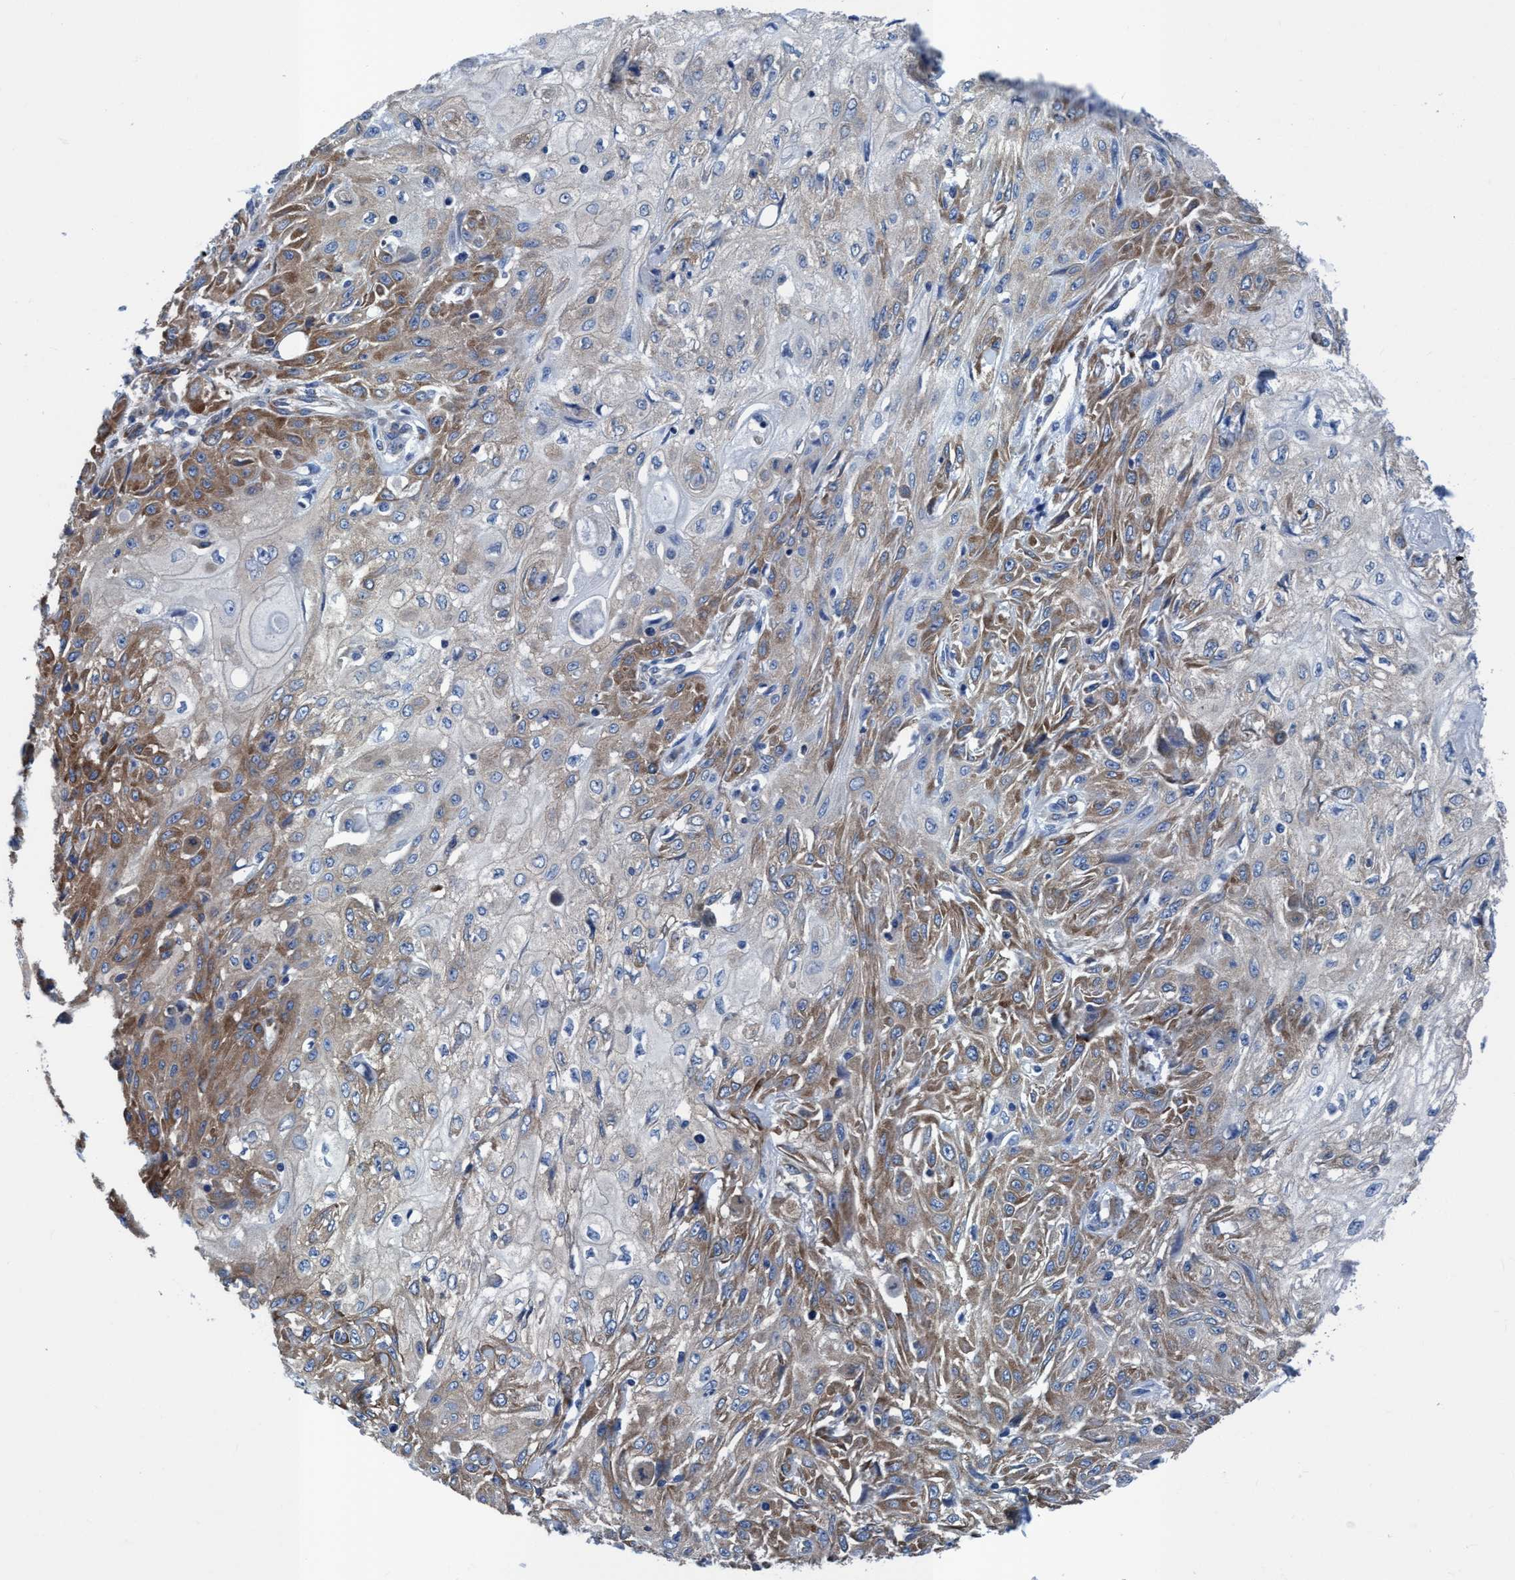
{"staining": {"intensity": "moderate", "quantity": "25%-75%", "location": "cytoplasmic/membranous"}, "tissue": "skin cancer", "cell_type": "Tumor cells", "image_type": "cancer", "snomed": [{"axis": "morphology", "description": "Squamous cell carcinoma, NOS"}, {"axis": "morphology", "description": "Squamous cell carcinoma, metastatic, NOS"}, {"axis": "topography", "description": "Skin"}, {"axis": "topography", "description": "Lymph node"}], "caption": "Protein staining of skin cancer tissue shows moderate cytoplasmic/membranous expression in about 25%-75% of tumor cells.", "gene": "NMT1", "patient": {"sex": "male", "age": 75}}